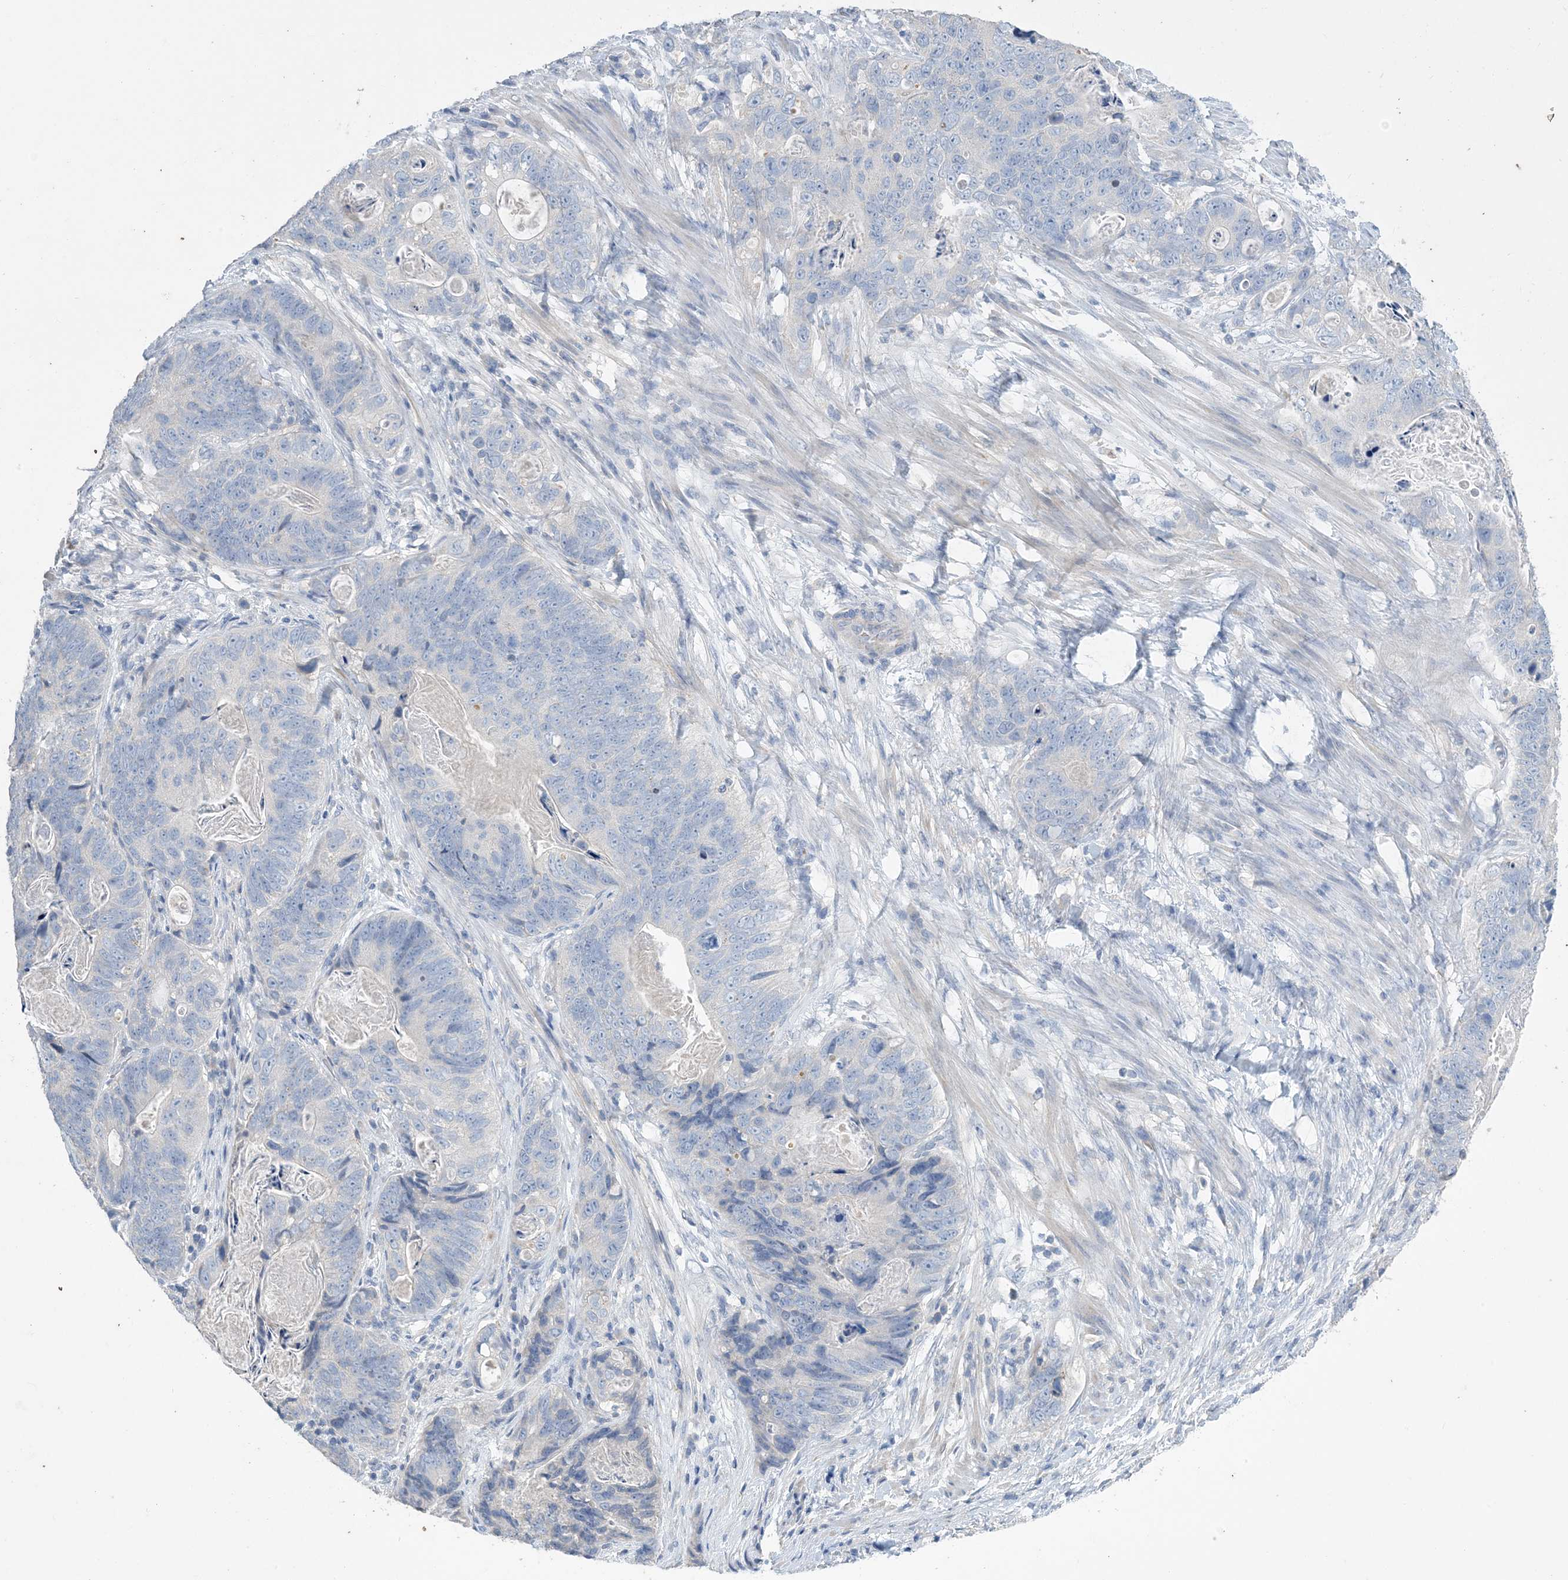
{"staining": {"intensity": "negative", "quantity": "none", "location": "none"}, "tissue": "stomach cancer", "cell_type": "Tumor cells", "image_type": "cancer", "snomed": [{"axis": "morphology", "description": "Normal tissue, NOS"}, {"axis": "morphology", "description": "Adenocarcinoma, NOS"}, {"axis": "topography", "description": "Stomach"}], "caption": "This is an immunohistochemistry (IHC) micrograph of adenocarcinoma (stomach). There is no expression in tumor cells.", "gene": "KPRP", "patient": {"sex": "female", "age": 89}}